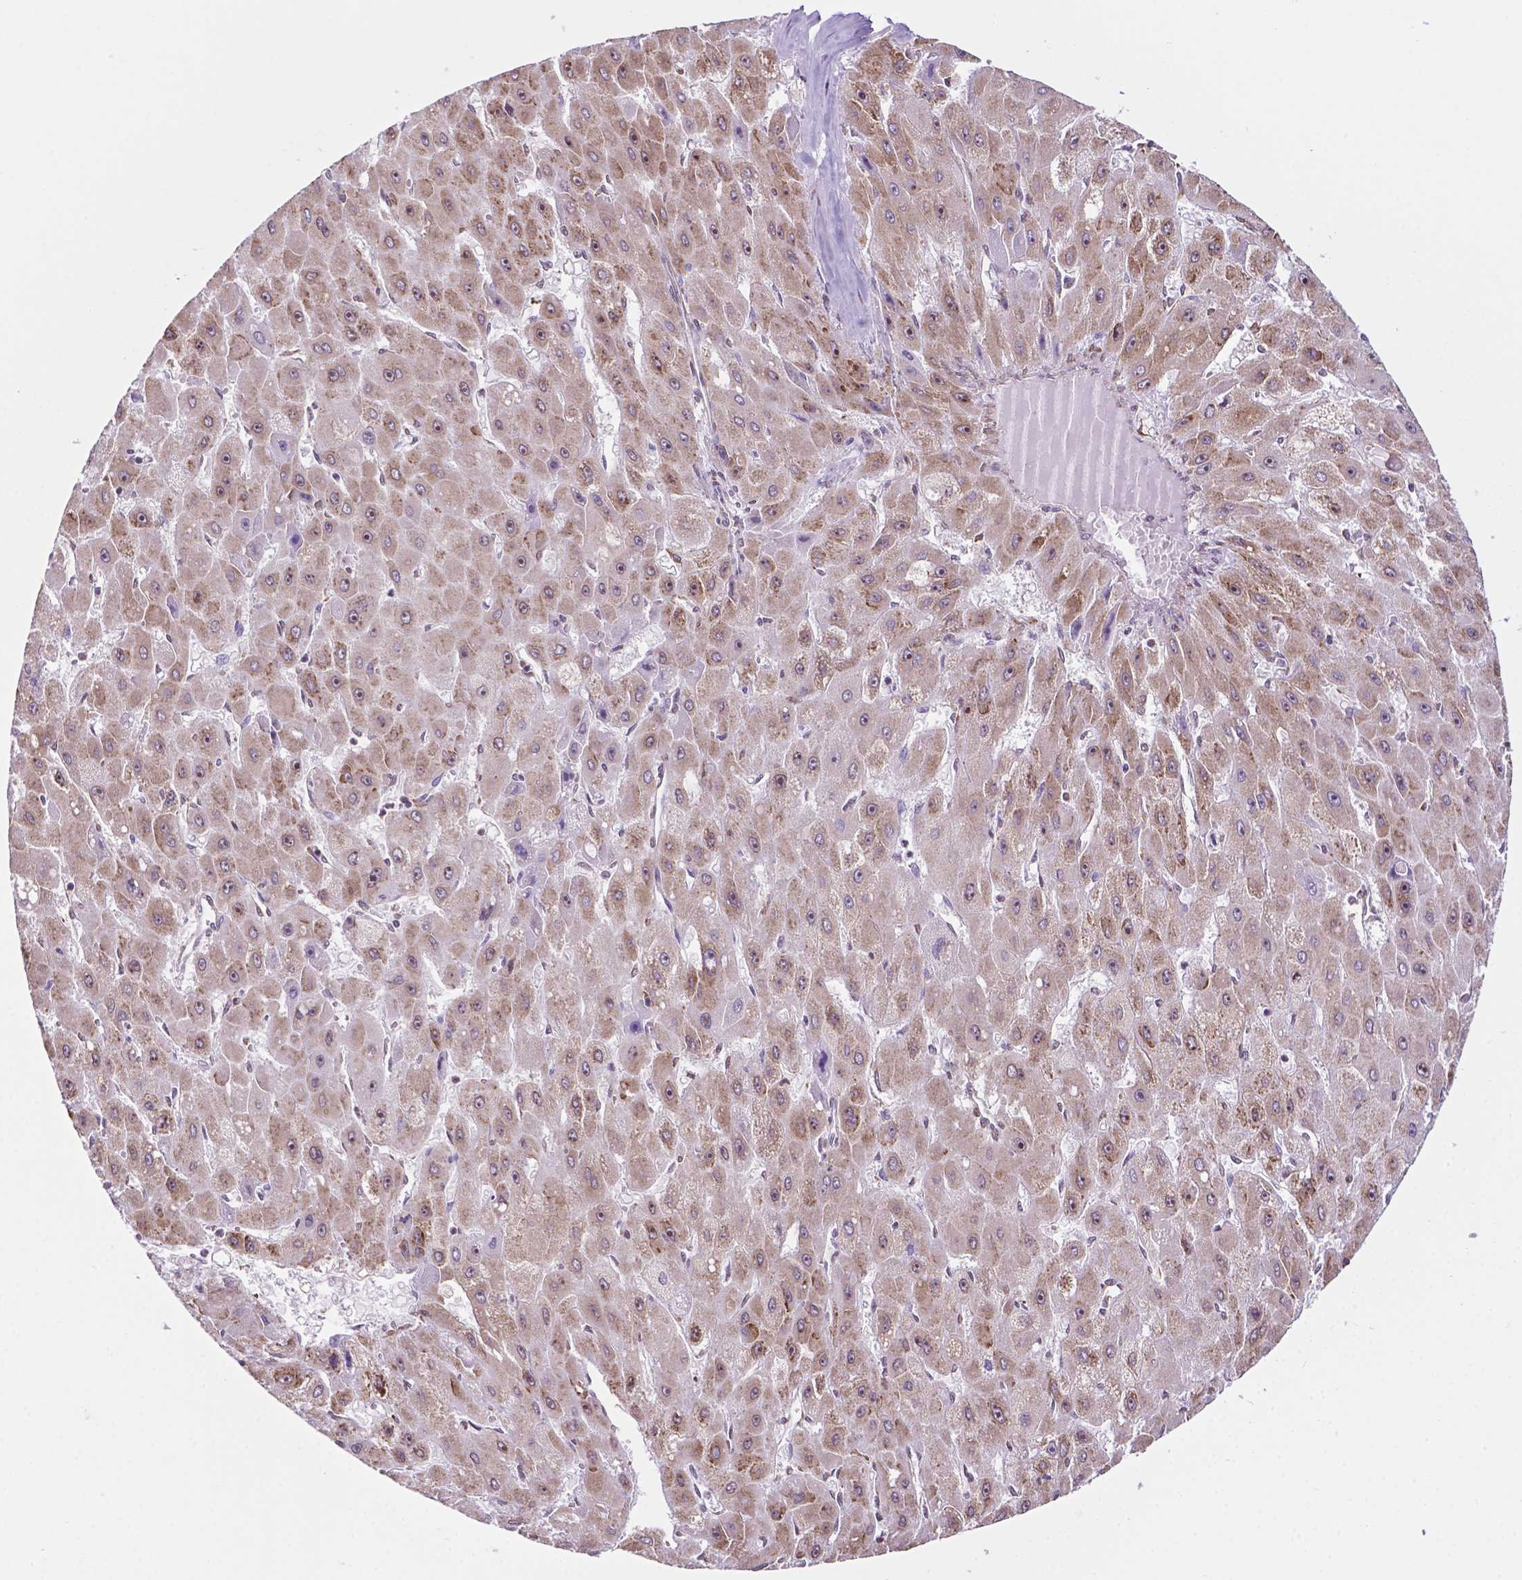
{"staining": {"intensity": "moderate", "quantity": "<25%", "location": "cytoplasmic/membranous,nuclear"}, "tissue": "liver cancer", "cell_type": "Tumor cells", "image_type": "cancer", "snomed": [{"axis": "morphology", "description": "Carcinoma, Hepatocellular, NOS"}, {"axis": "topography", "description": "Liver"}], "caption": "A micrograph of hepatocellular carcinoma (liver) stained for a protein demonstrates moderate cytoplasmic/membranous and nuclear brown staining in tumor cells.", "gene": "RPL29", "patient": {"sex": "female", "age": 25}}